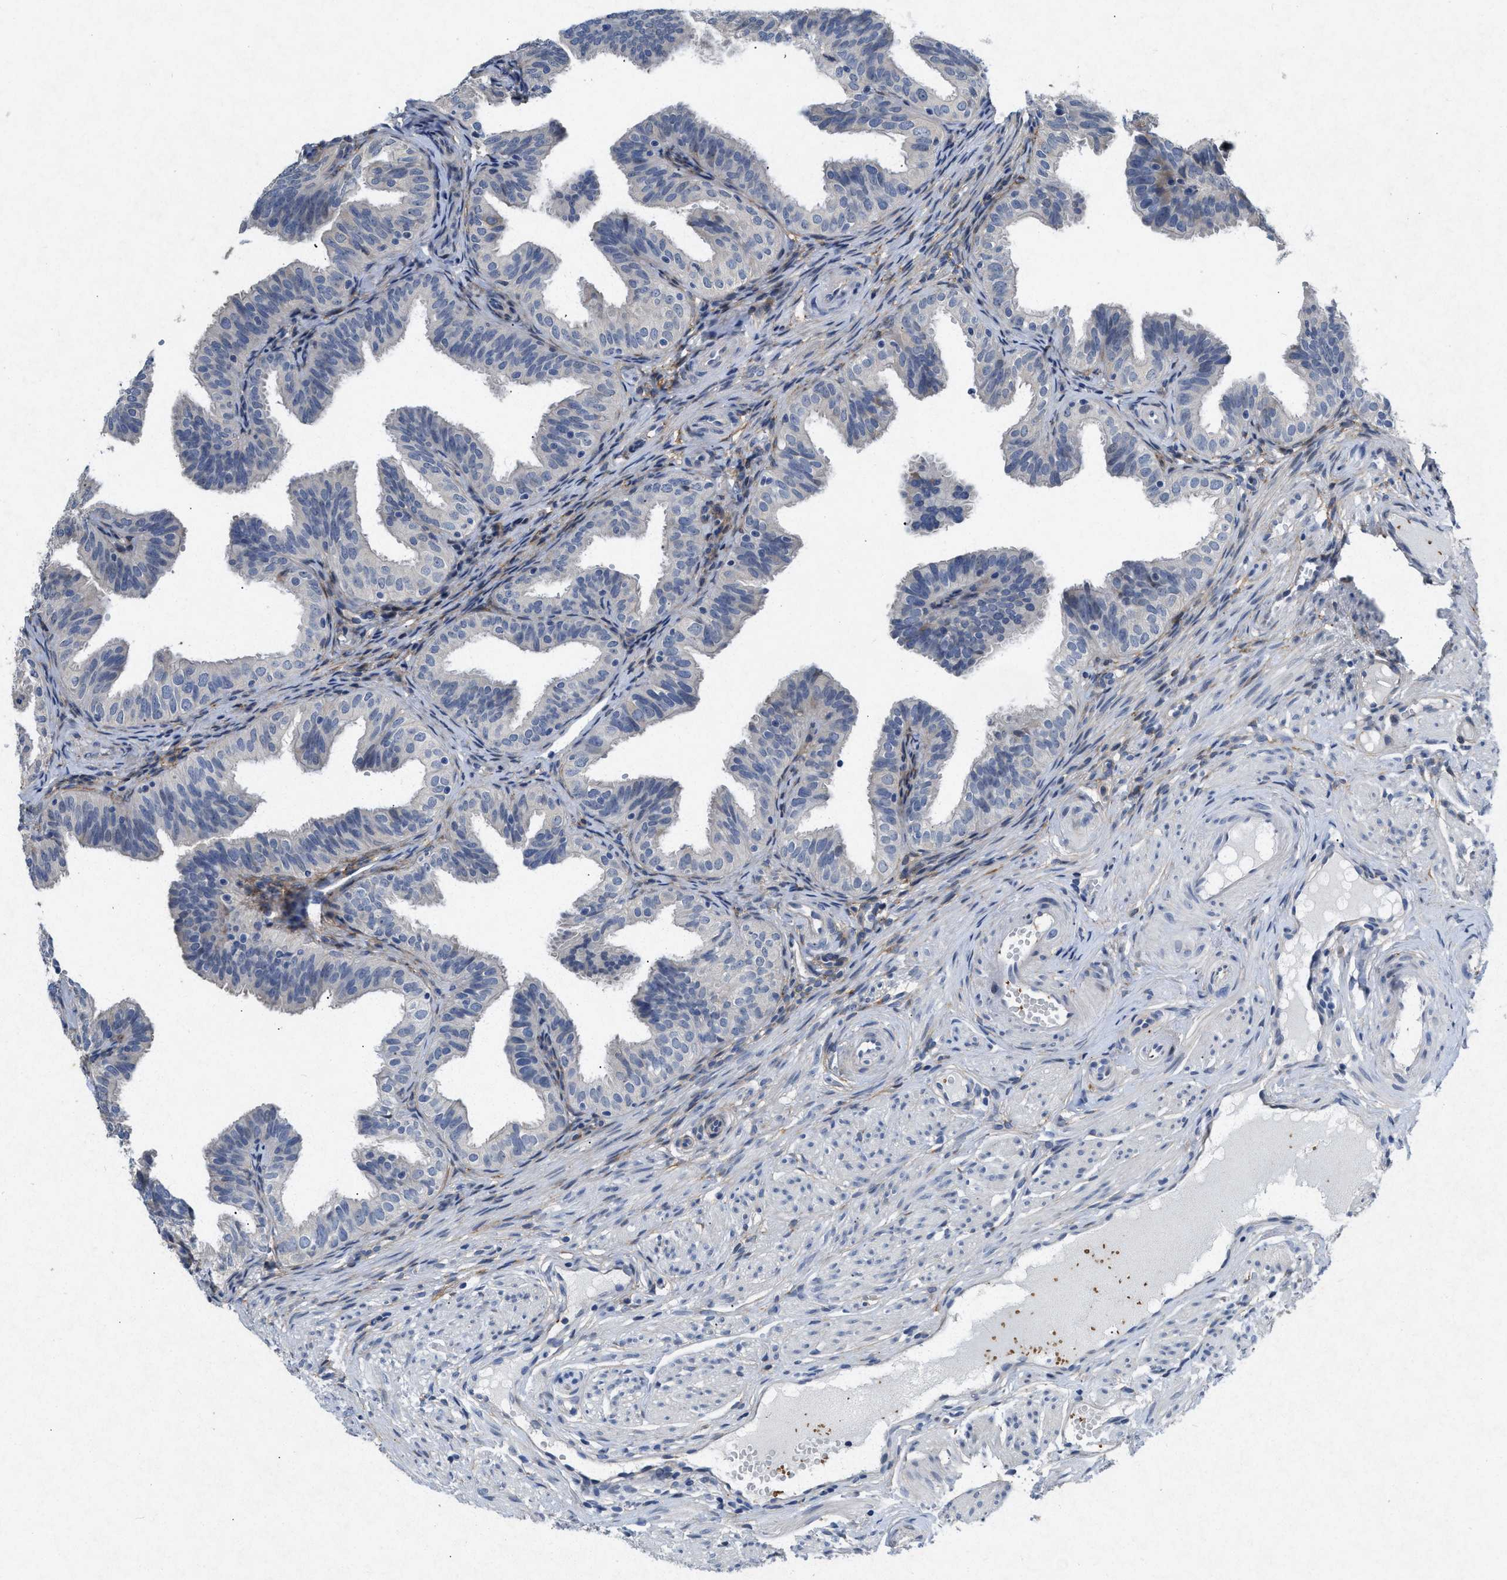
{"staining": {"intensity": "negative", "quantity": "none", "location": "none"}, "tissue": "fallopian tube", "cell_type": "Glandular cells", "image_type": "normal", "snomed": [{"axis": "morphology", "description": "Normal tissue, NOS"}, {"axis": "topography", "description": "Fallopian tube"}], "caption": "Glandular cells are negative for brown protein staining in unremarkable fallopian tube.", "gene": "PDGFRA", "patient": {"sex": "female", "age": 35}}